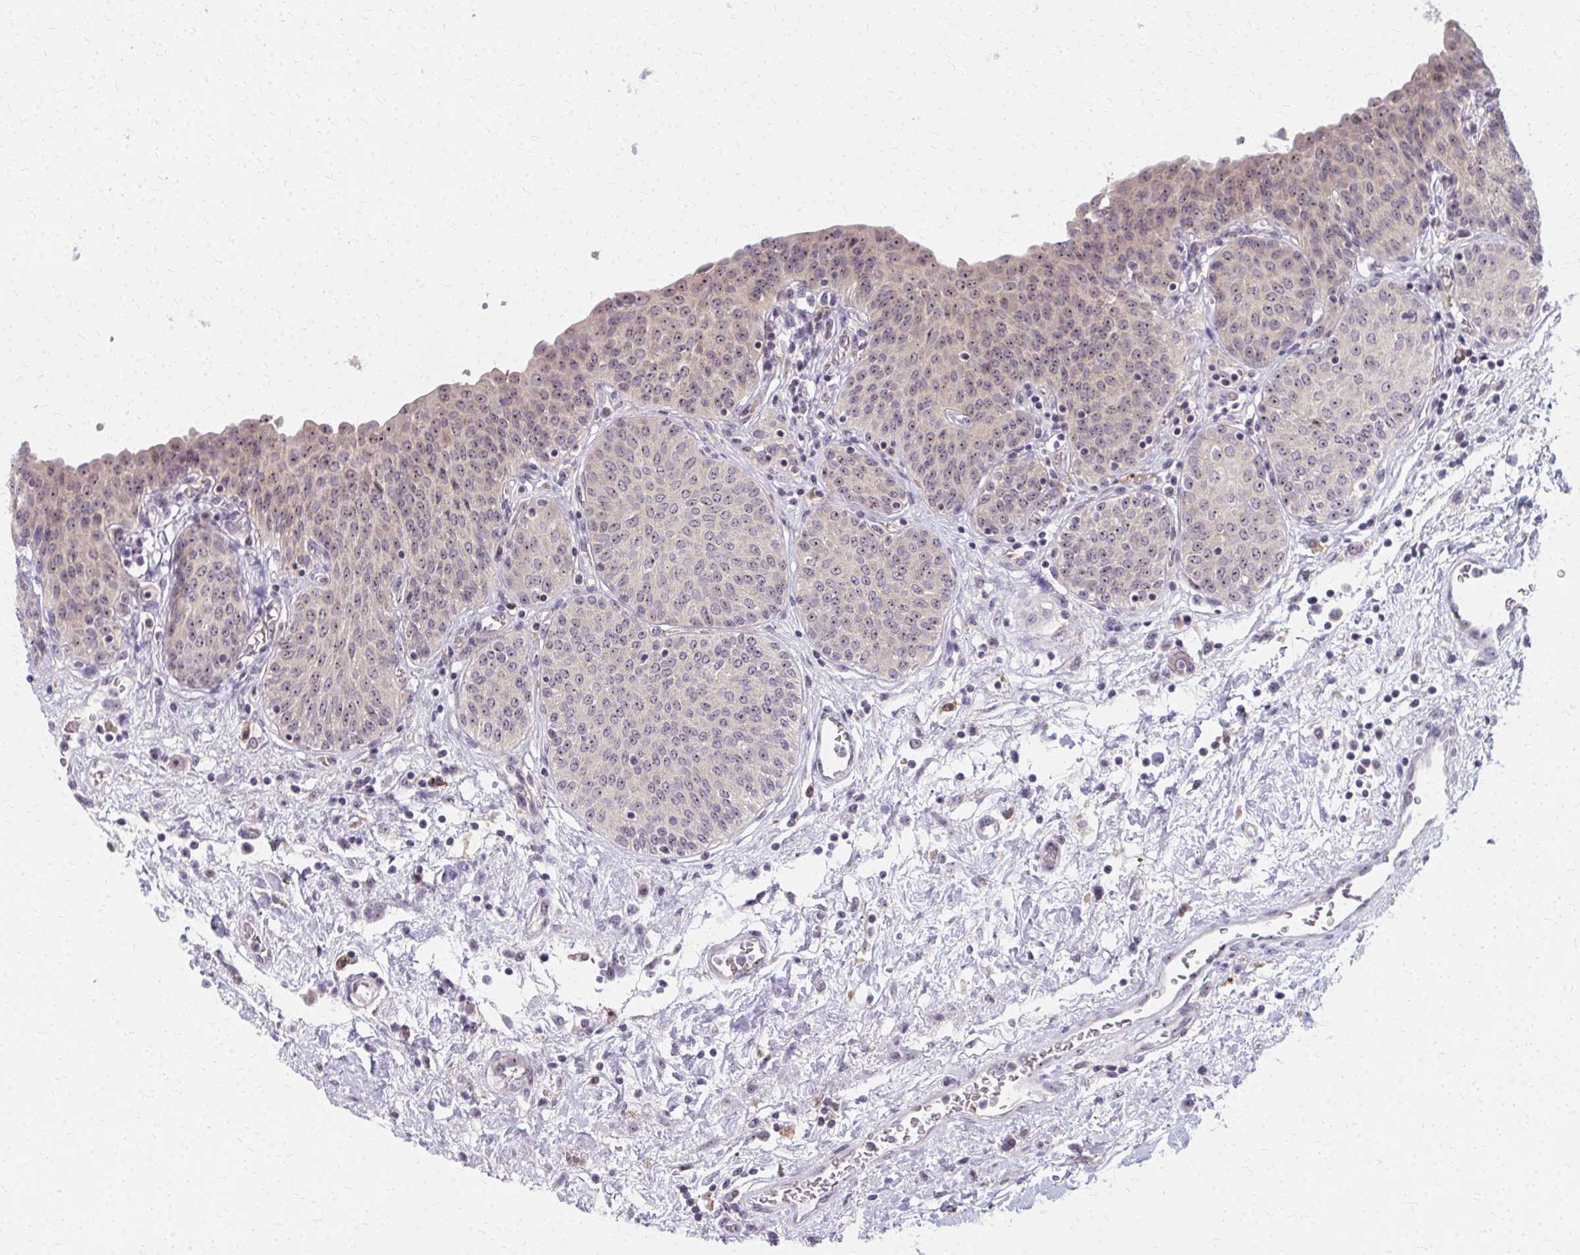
{"staining": {"intensity": "weak", "quantity": "25%-75%", "location": "nuclear"}, "tissue": "urinary bladder", "cell_type": "Urothelial cells", "image_type": "normal", "snomed": [{"axis": "morphology", "description": "Normal tissue, NOS"}, {"axis": "topography", "description": "Urinary bladder"}], "caption": "Protein expression by immunohistochemistry shows weak nuclear positivity in approximately 25%-75% of urothelial cells in normal urinary bladder. (brown staining indicates protein expression, while blue staining denotes nuclei).", "gene": "NUDT16", "patient": {"sex": "male", "age": 68}}